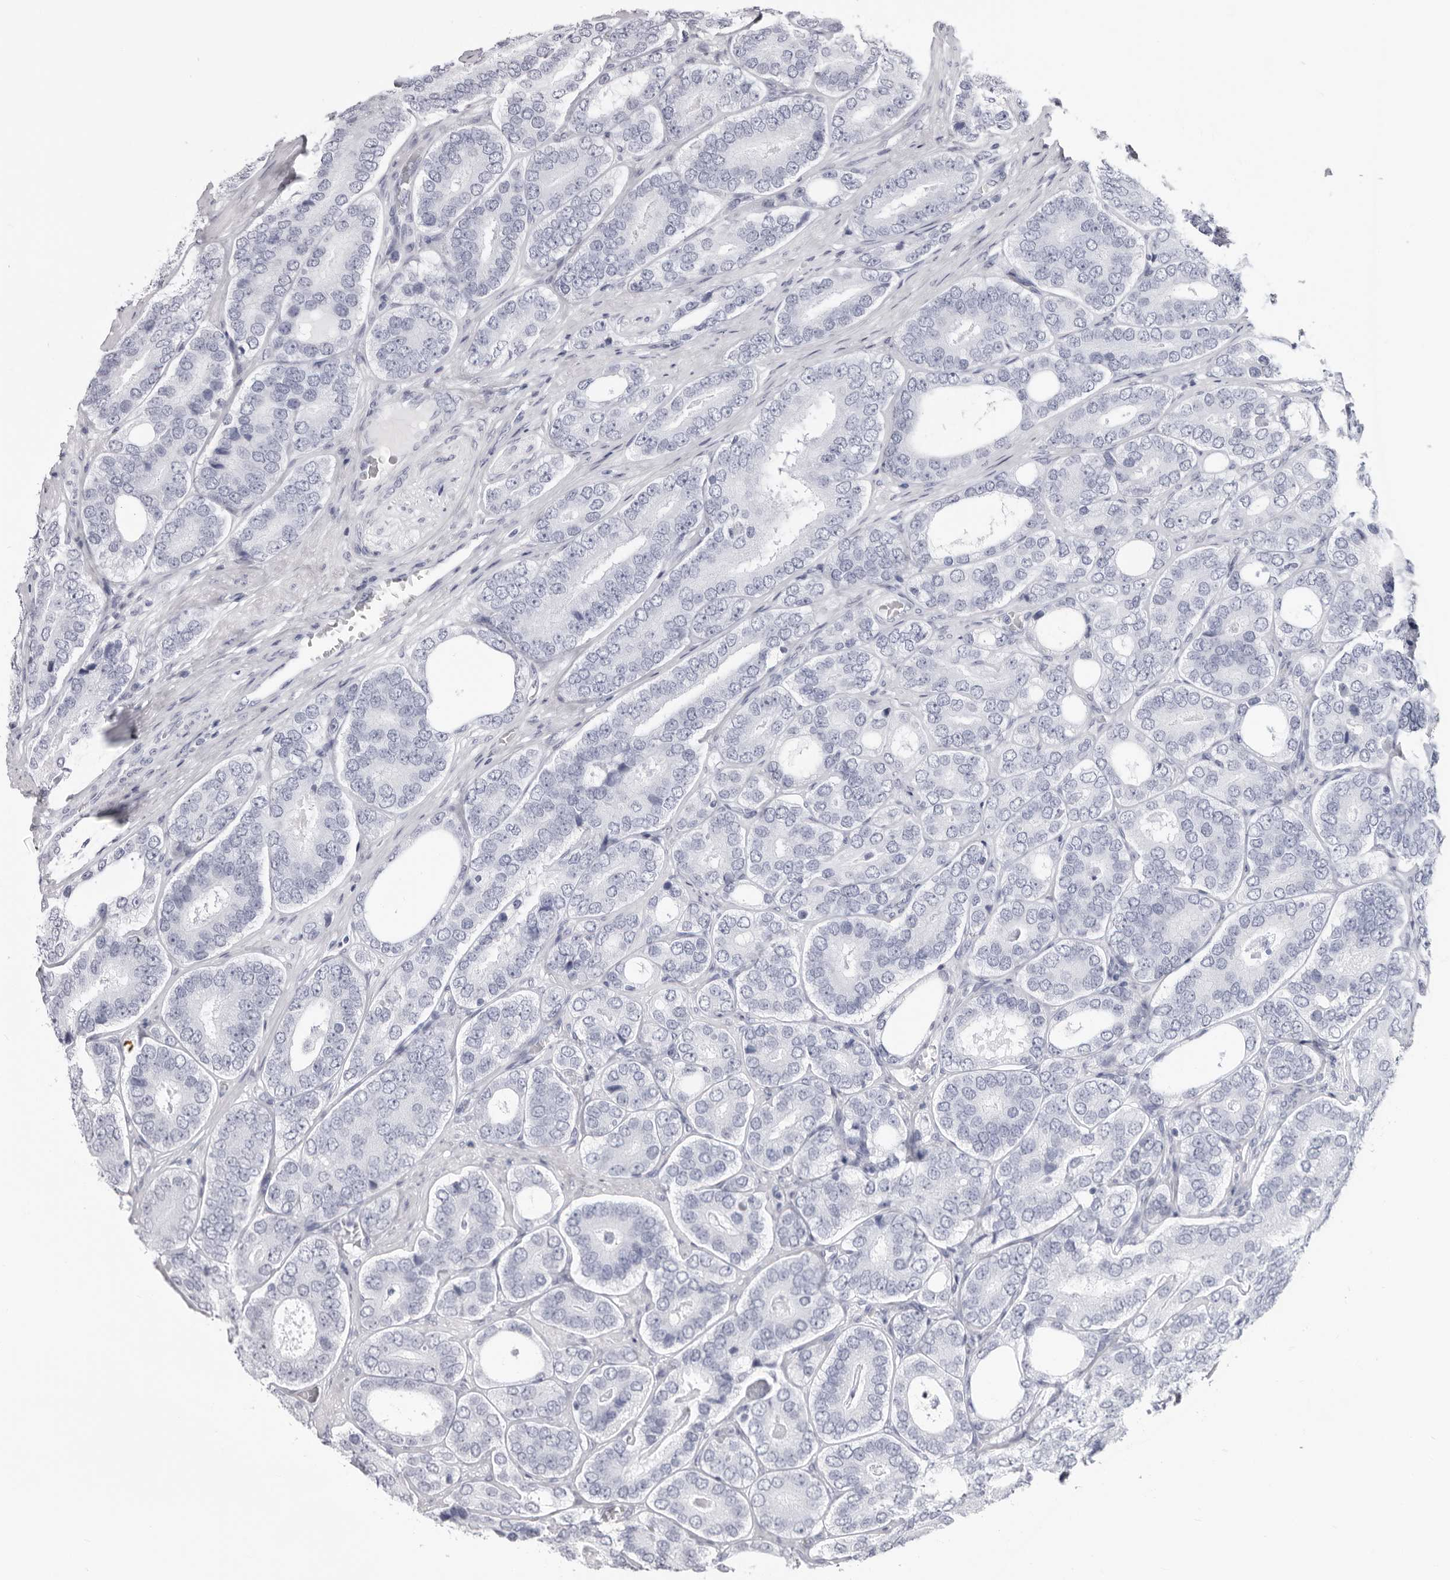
{"staining": {"intensity": "negative", "quantity": "none", "location": "none"}, "tissue": "prostate cancer", "cell_type": "Tumor cells", "image_type": "cancer", "snomed": [{"axis": "morphology", "description": "Adenocarcinoma, High grade"}, {"axis": "topography", "description": "Prostate"}], "caption": "There is no significant expression in tumor cells of prostate high-grade adenocarcinoma. (DAB (3,3'-diaminobenzidine) immunohistochemistry, high magnification).", "gene": "SRGAP2", "patient": {"sex": "male", "age": 56}}